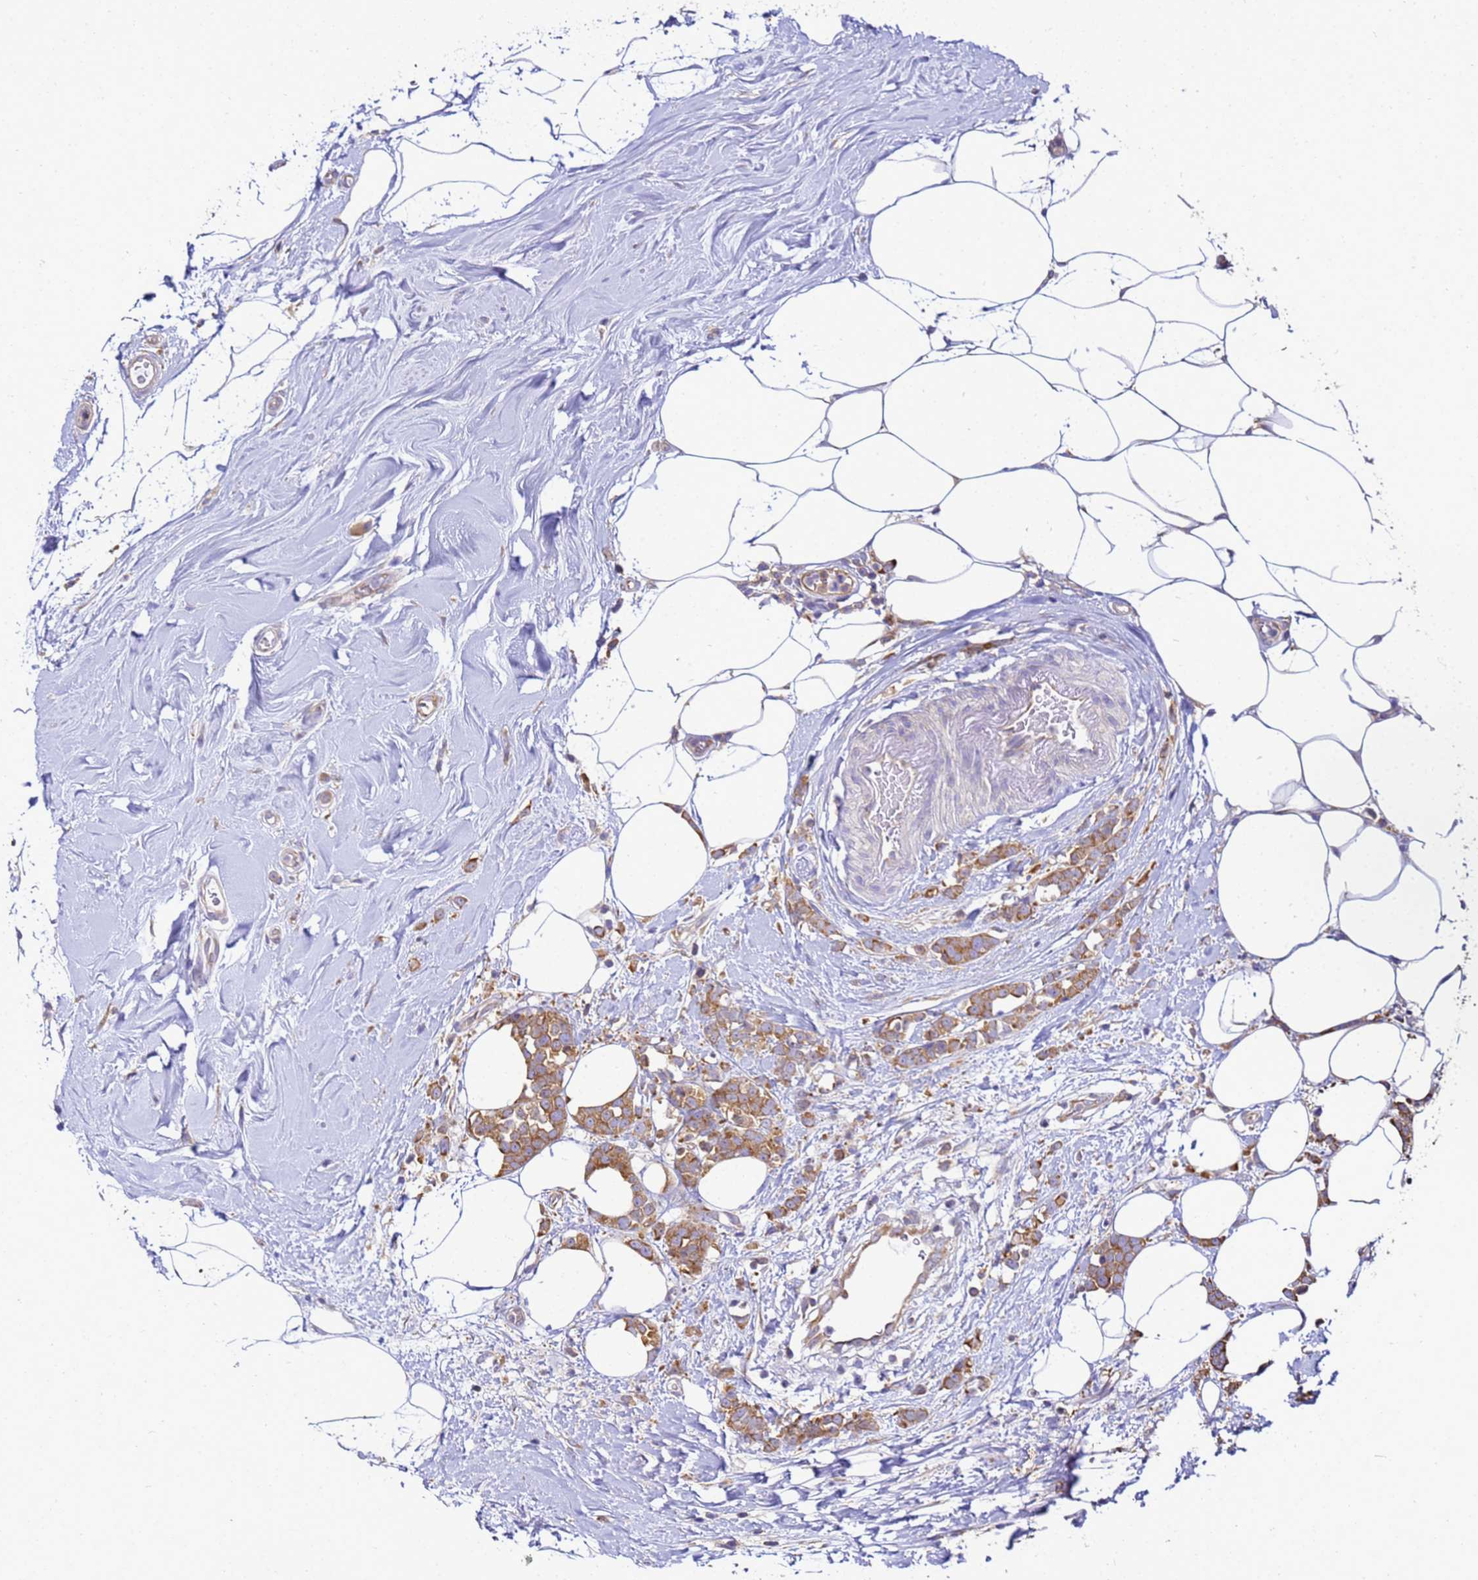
{"staining": {"intensity": "moderate", "quantity": ">75%", "location": "cytoplasmic/membranous"}, "tissue": "breast cancer", "cell_type": "Tumor cells", "image_type": "cancer", "snomed": [{"axis": "morphology", "description": "Lobular carcinoma"}, {"axis": "topography", "description": "Breast"}], "caption": "Lobular carcinoma (breast) stained for a protein (brown) displays moderate cytoplasmic/membranous positive staining in approximately >75% of tumor cells.", "gene": "NARS1", "patient": {"sex": "female", "age": 58}}